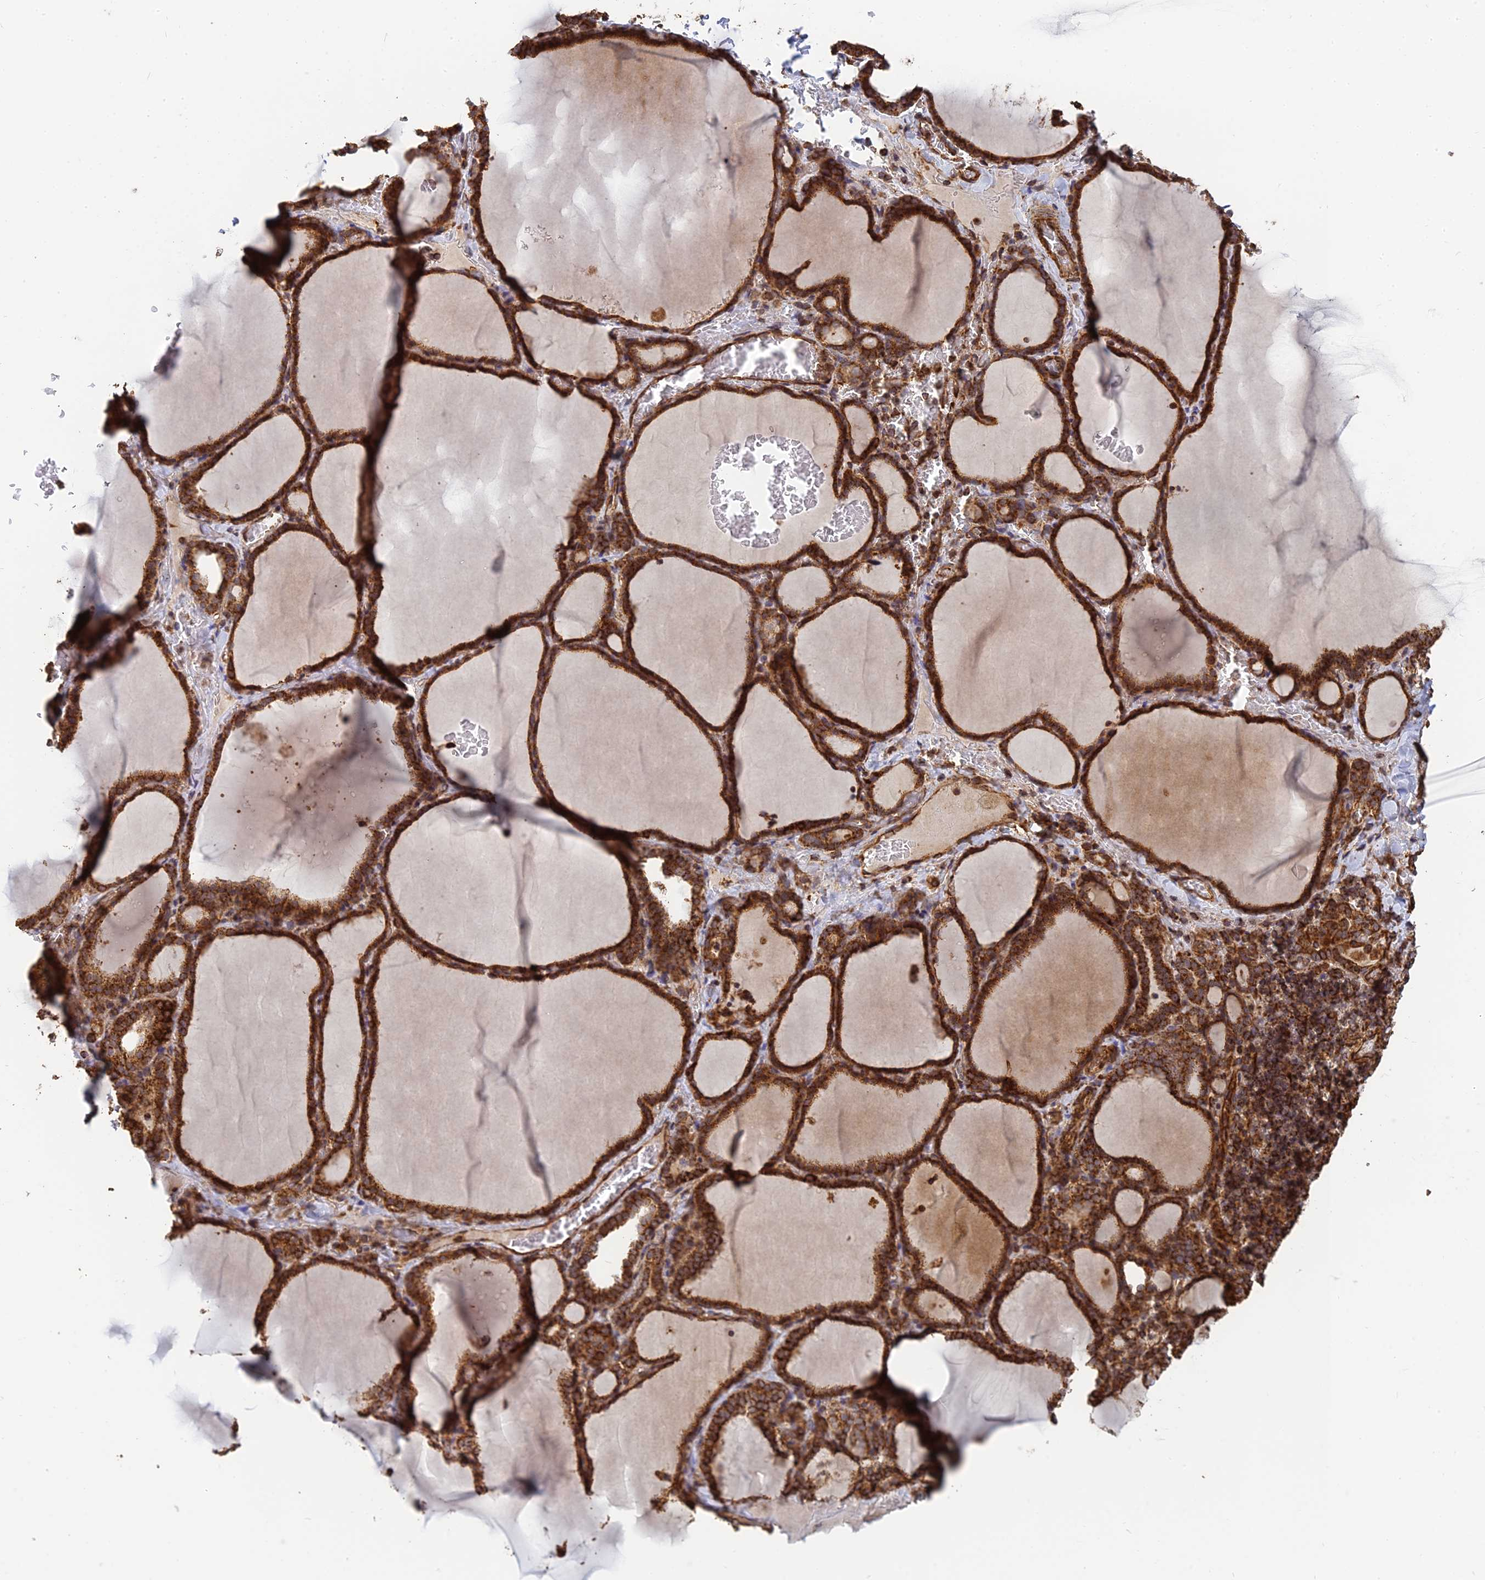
{"staining": {"intensity": "strong", "quantity": ">75%", "location": "cytoplasmic/membranous"}, "tissue": "thyroid gland", "cell_type": "Glandular cells", "image_type": "normal", "snomed": [{"axis": "morphology", "description": "Normal tissue, NOS"}, {"axis": "topography", "description": "Thyroid gland"}], "caption": "The image shows staining of normal thyroid gland, revealing strong cytoplasmic/membranous protein expression (brown color) within glandular cells.", "gene": "DSTYK", "patient": {"sex": "female", "age": 39}}